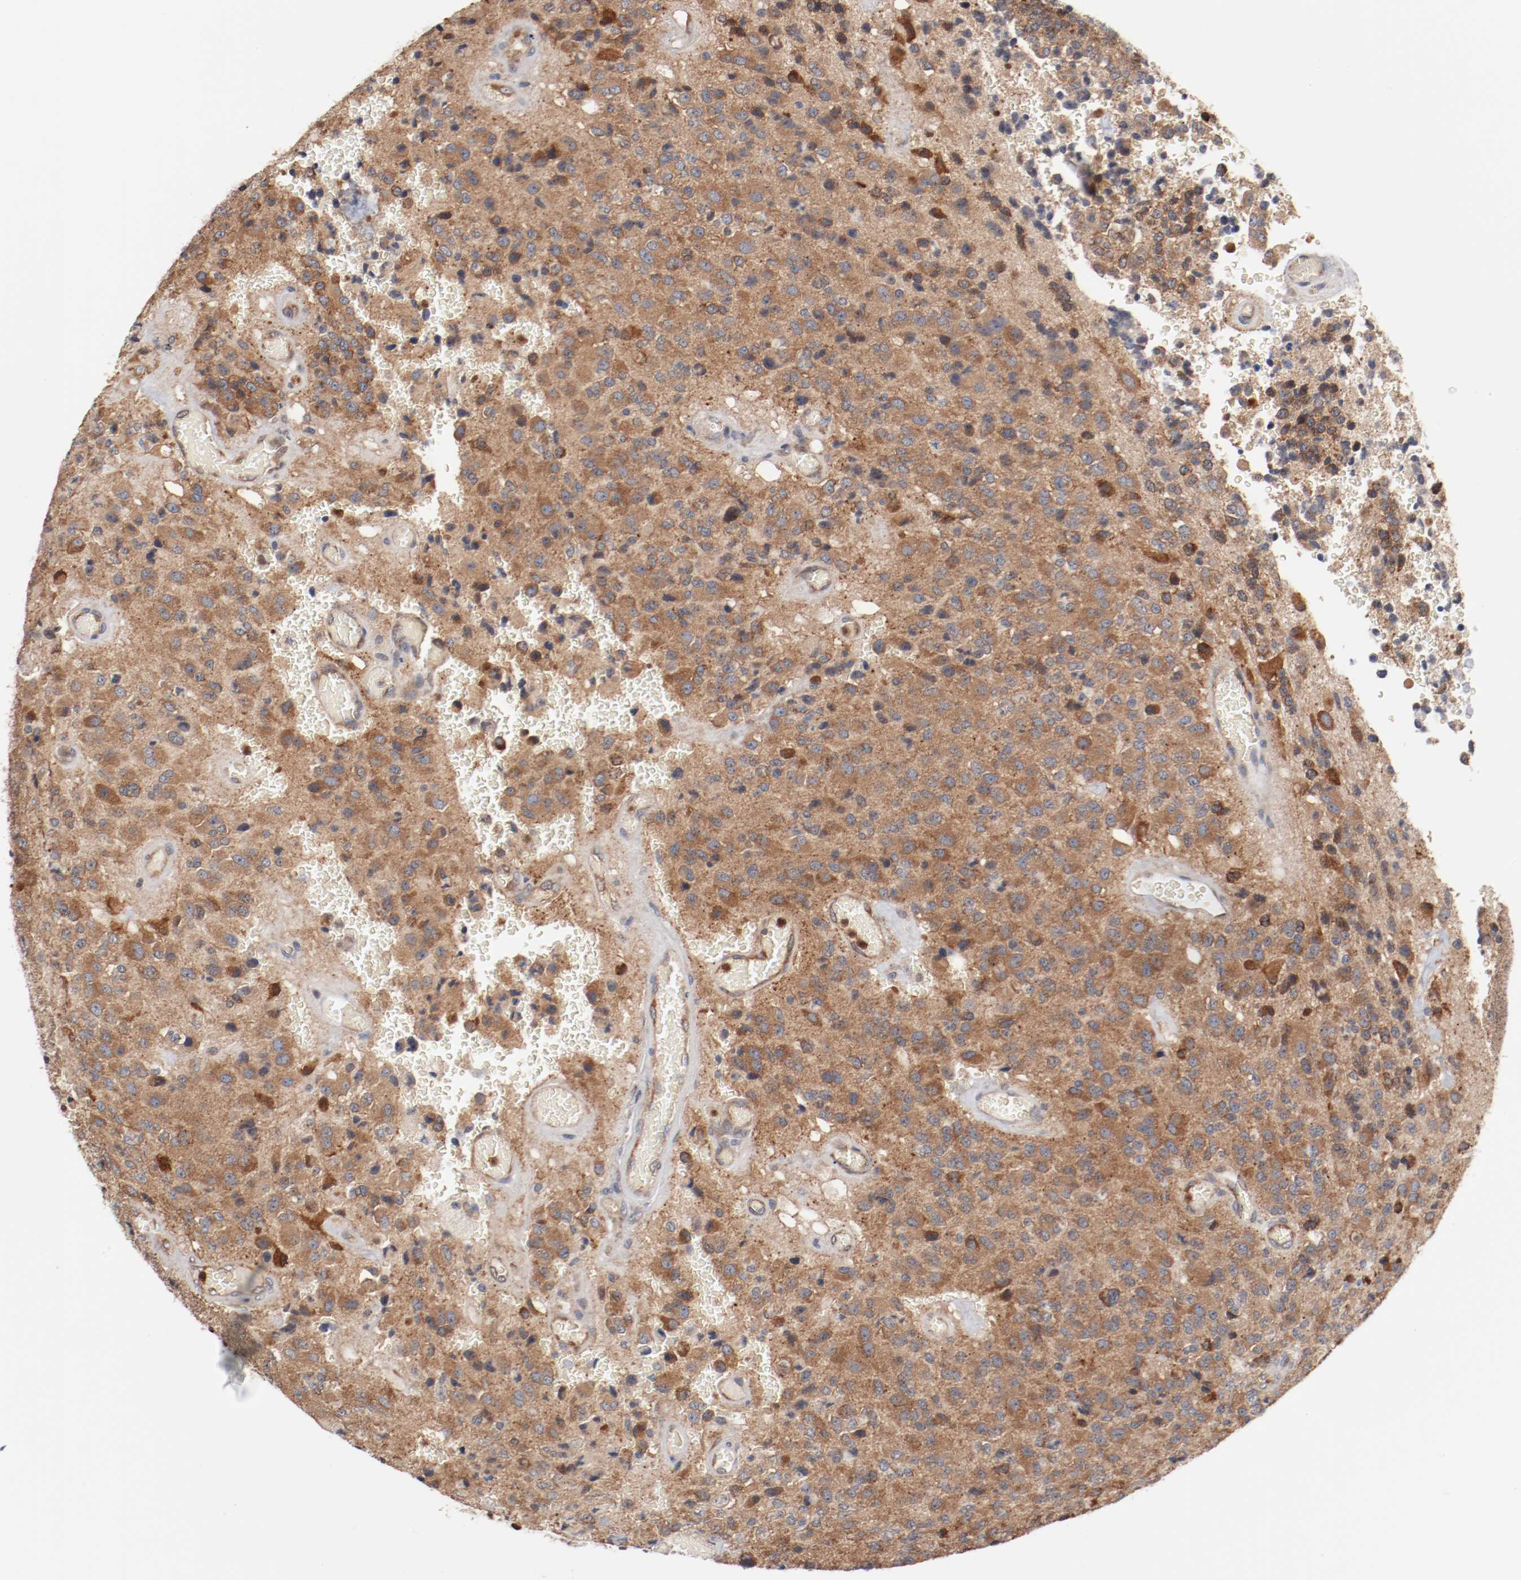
{"staining": {"intensity": "moderate", "quantity": "25%-75%", "location": "cytoplasmic/membranous"}, "tissue": "glioma", "cell_type": "Tumor cells", "image_type": "cancer", "snomed": [{"axis": "morphology", "description": "Glioma, malignant, High grade"}, {"axis": "topography", "description": "pancreas cauda"}], "caption": "The photomicrograph exhibits a brown stain indicating the presence of a protein in the cytoplasmic/membranous of tumor cells in high-grade glioma (malignant).", "gene": "RNASE11", "patient": {"sex": "male", "age": 60}}